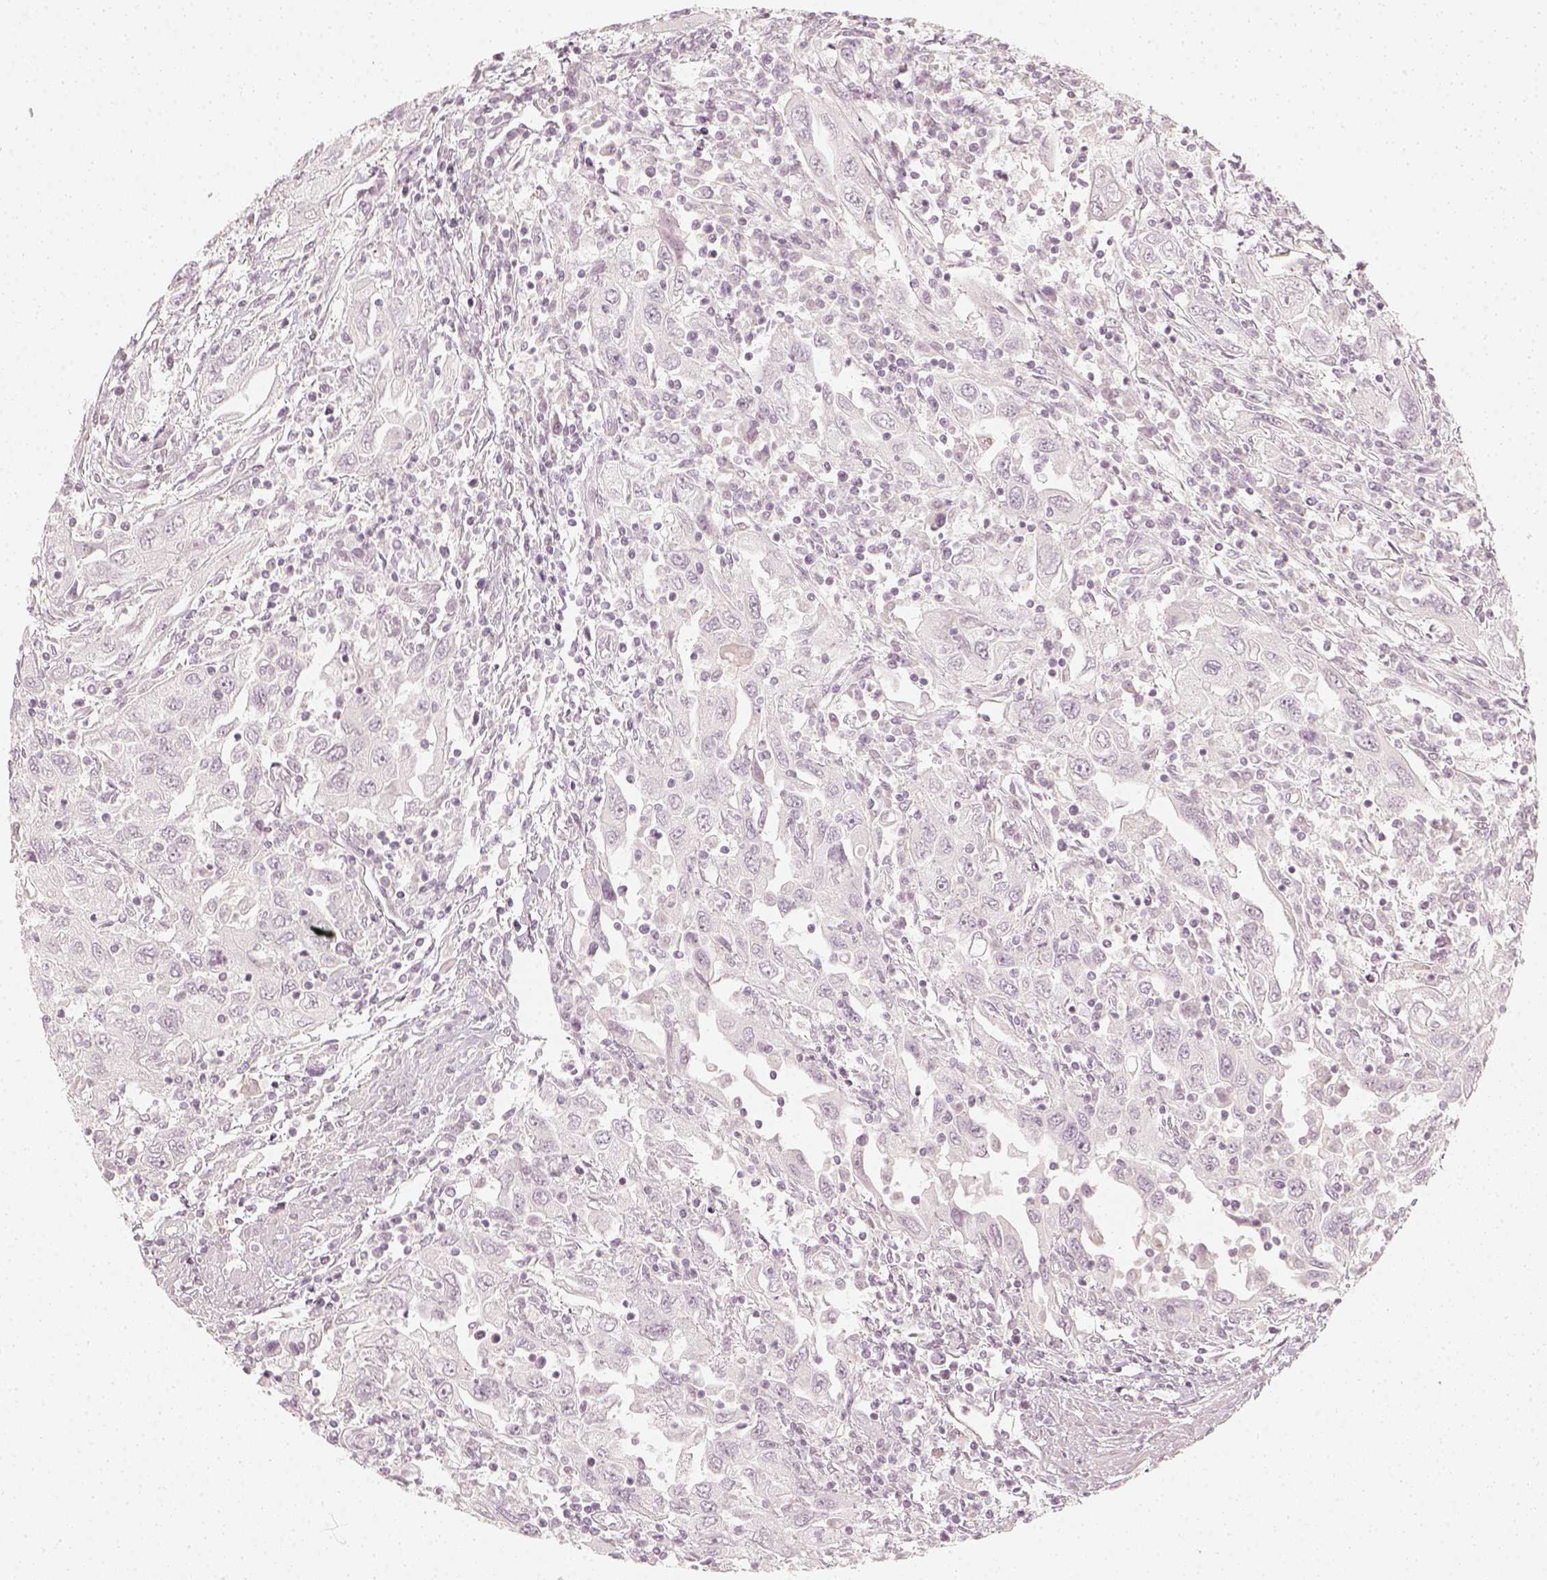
{"staining": {"intensity": "negative", "quantity": "none", "location": "none"}, "tissue": "urothelial cancer", "cell_type": "Tumor cells", "image_type": "cancer", "snomed": [{"axis": "morphology", "description": "Urothelial carcinoma, High grade"}, {"axis": "topography", "description": "Urinary bladder"}], "caption": "Immunohistochemistry micrograph of human urothelial cancer stained for a protein (brown), which demonstrates no positivity in tumor cells.", "gene": "KRTAP2-1", "patient": {"sex": "male", "age": 76}}